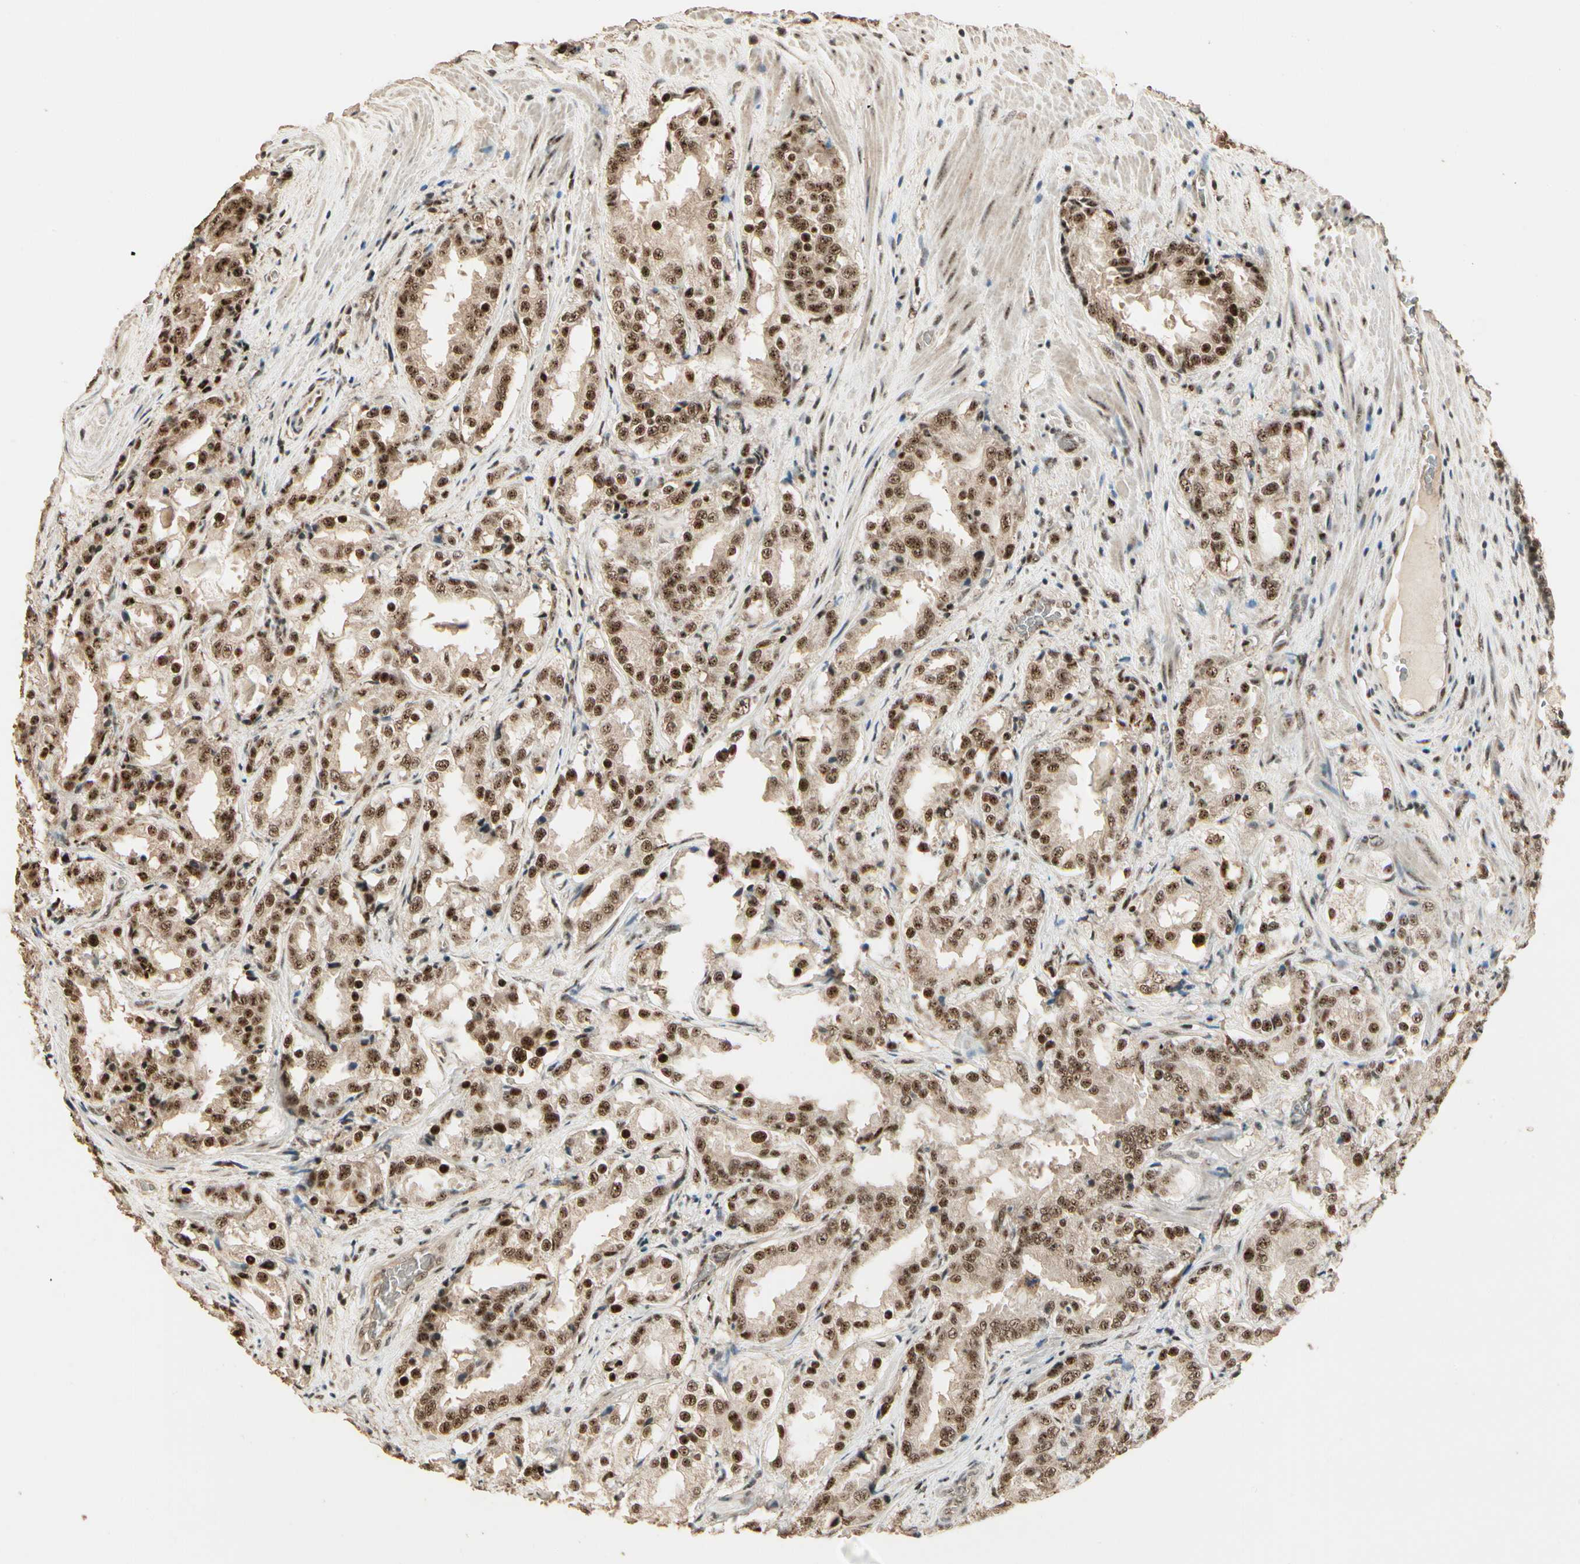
{"staining": {"intensity": "moderate", "quantity": ">75%", "location": "nuclear"}, "tissue": "prostate cancer", "cell_type": "Tumor cells", "image_type": "cancer", "snomed": [{"axis": "morphology", "description": "Adenocarcinoma, High grade"}, {"axis": "topography", "description": "Prostate"}], "caption": "Protein analysis of prostate adenocarcinoma (high-grade) tissue shows moderate nuclear staining in approximately >75% of tumor cells.", "gene": "RBM25", "patient": {"sex": "male", "age": 73}}